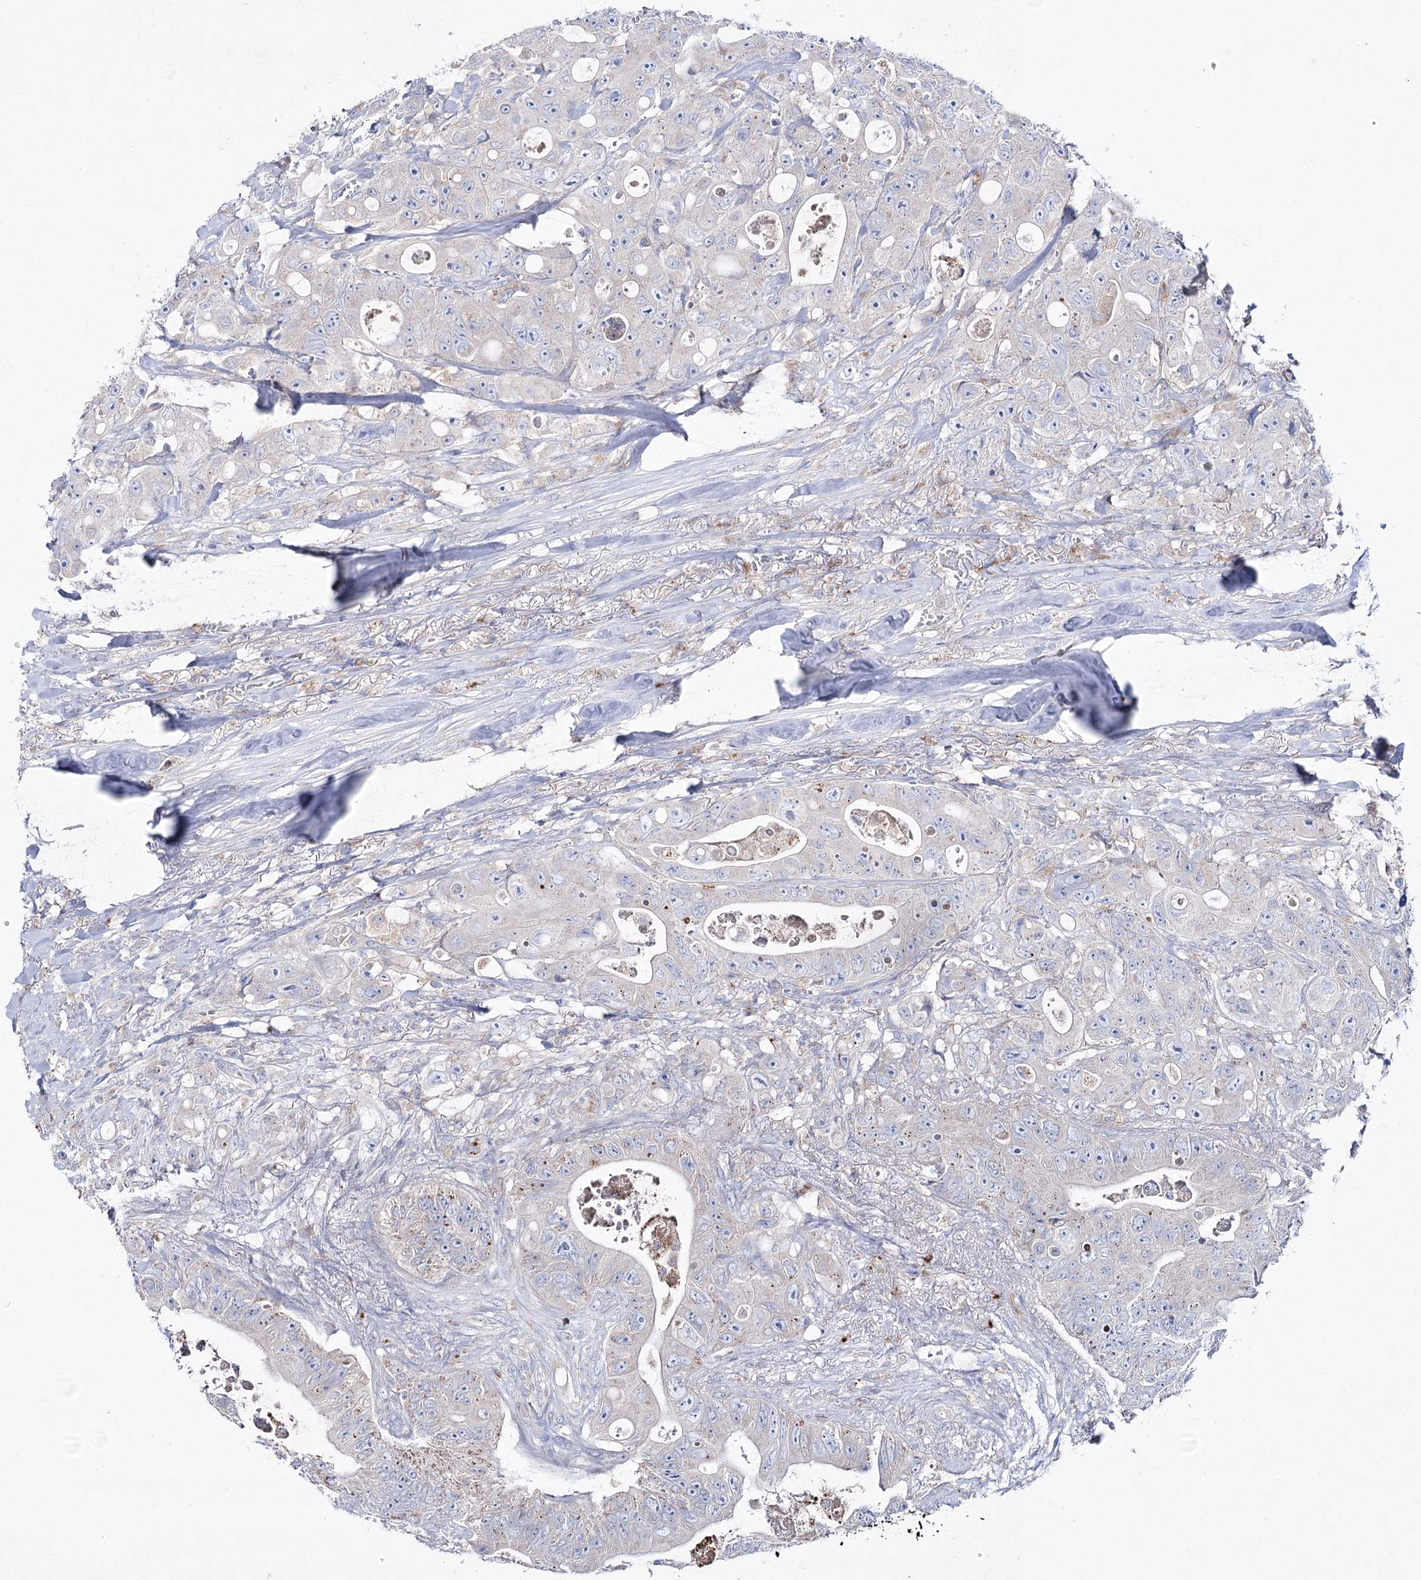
{"staining": {"intensity": "negative", "quantity": "none", "location": "none"}, "tissue": "colorectal cancer", "cell_type": "Tumor cells", "image_type": "cancer", "snomed": [{"axis": "morphology", "description": "Adenocarcinoma, NOS"}, {"axis": "topography", "description": "Colon"}], "caption": "Immunohistochemistry (IHC) image of human colorectal adenocarcinoma stained for a protein (brown), which shows no expression in tumor cells.", "gene": "NAGLU", "patient": {"sex": "female", "age": 46}}